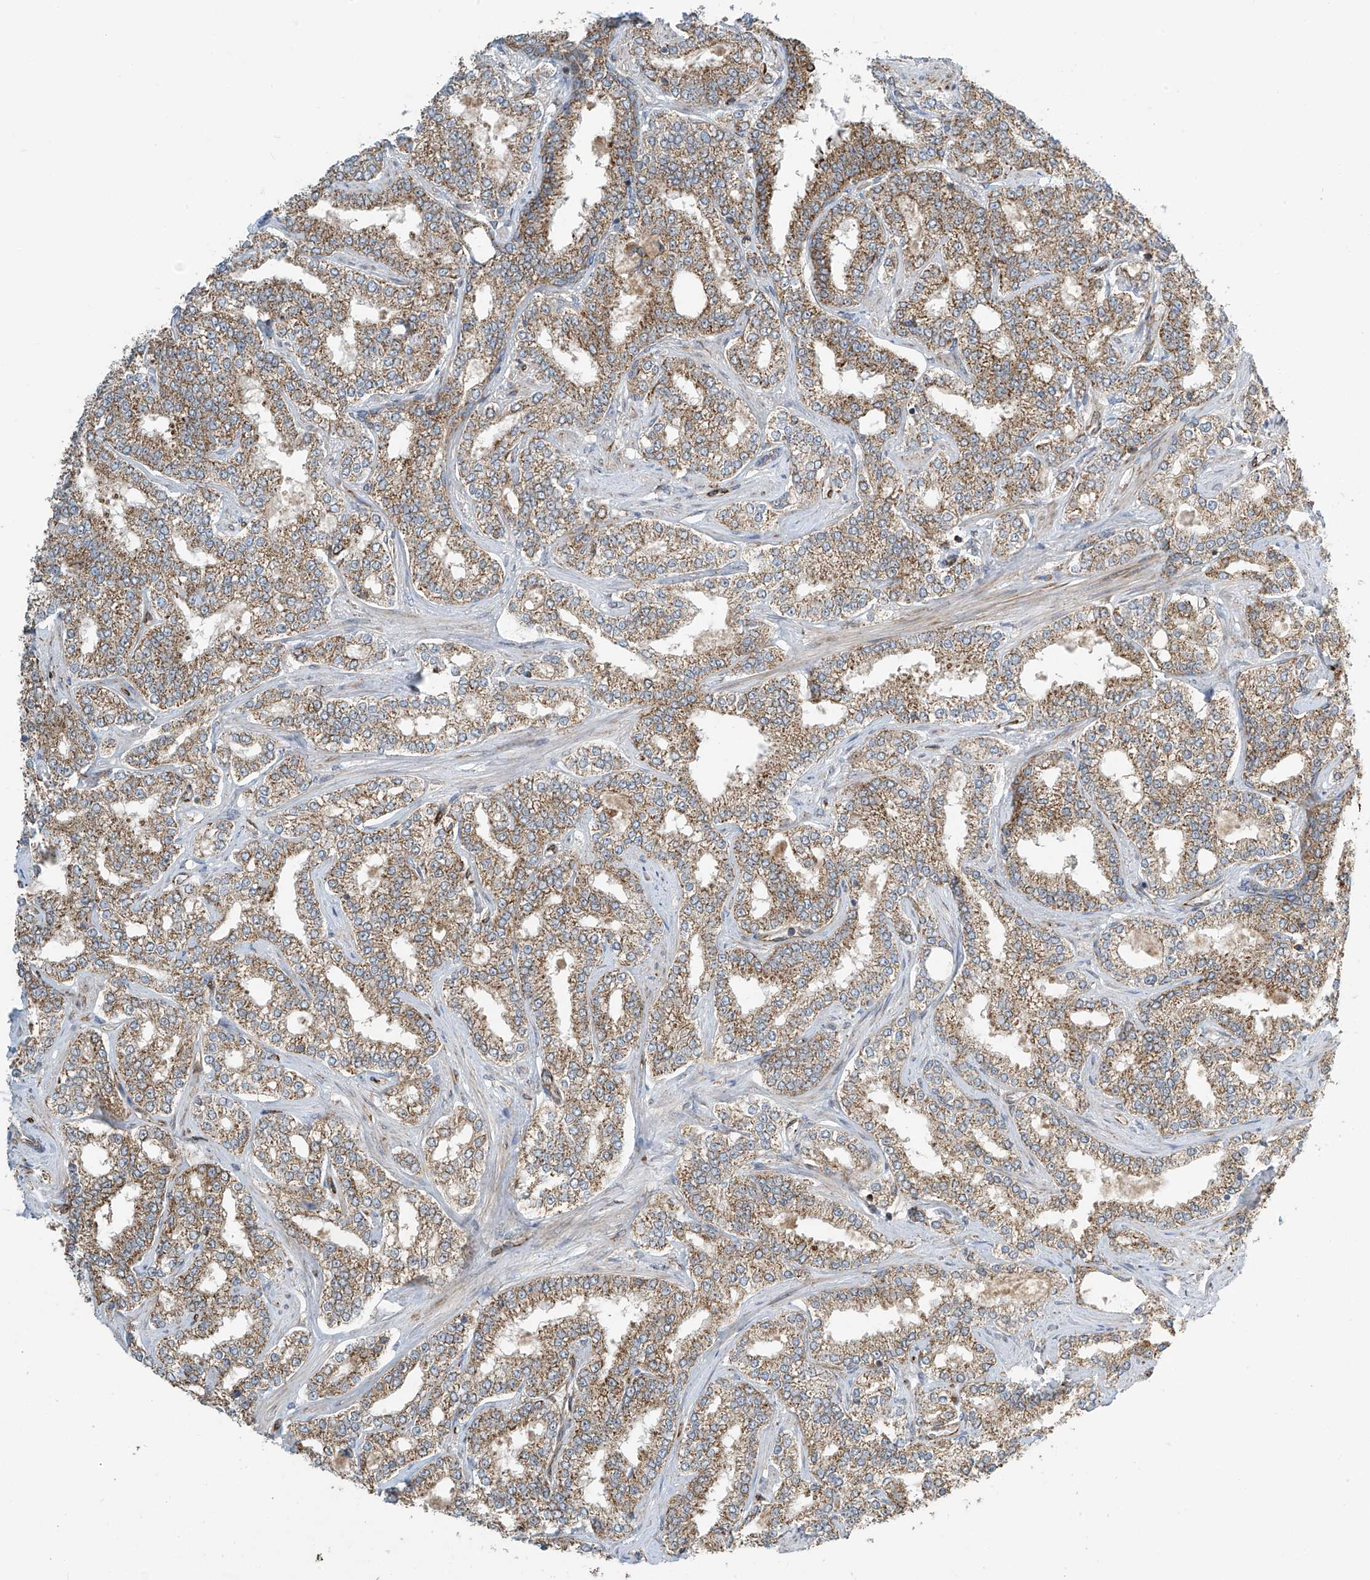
{"staining": {"intensity": "moderate", "quantity": ">75%", "location": "cytoplasmic/membranous"}, "tissue": "prostate cancer", "cell_type": "Tumor cells", "image_type": "cancer", "snomed": [{"axis": "morphology", "description": "Normal tissue, NOS"}, {"axis": "morphology", "description": "Adenocarcinoma, High grade"}, {"axis": "topography", "description": "Prostate"}], "caption": "A brown stain highlights moderate cytoplasmic/membranous staining of a protein in human prostate high-grade adenocarcinoma tumor cells.", "gene": "METTL6", "patient": {"sex": "male", "age": 83}}